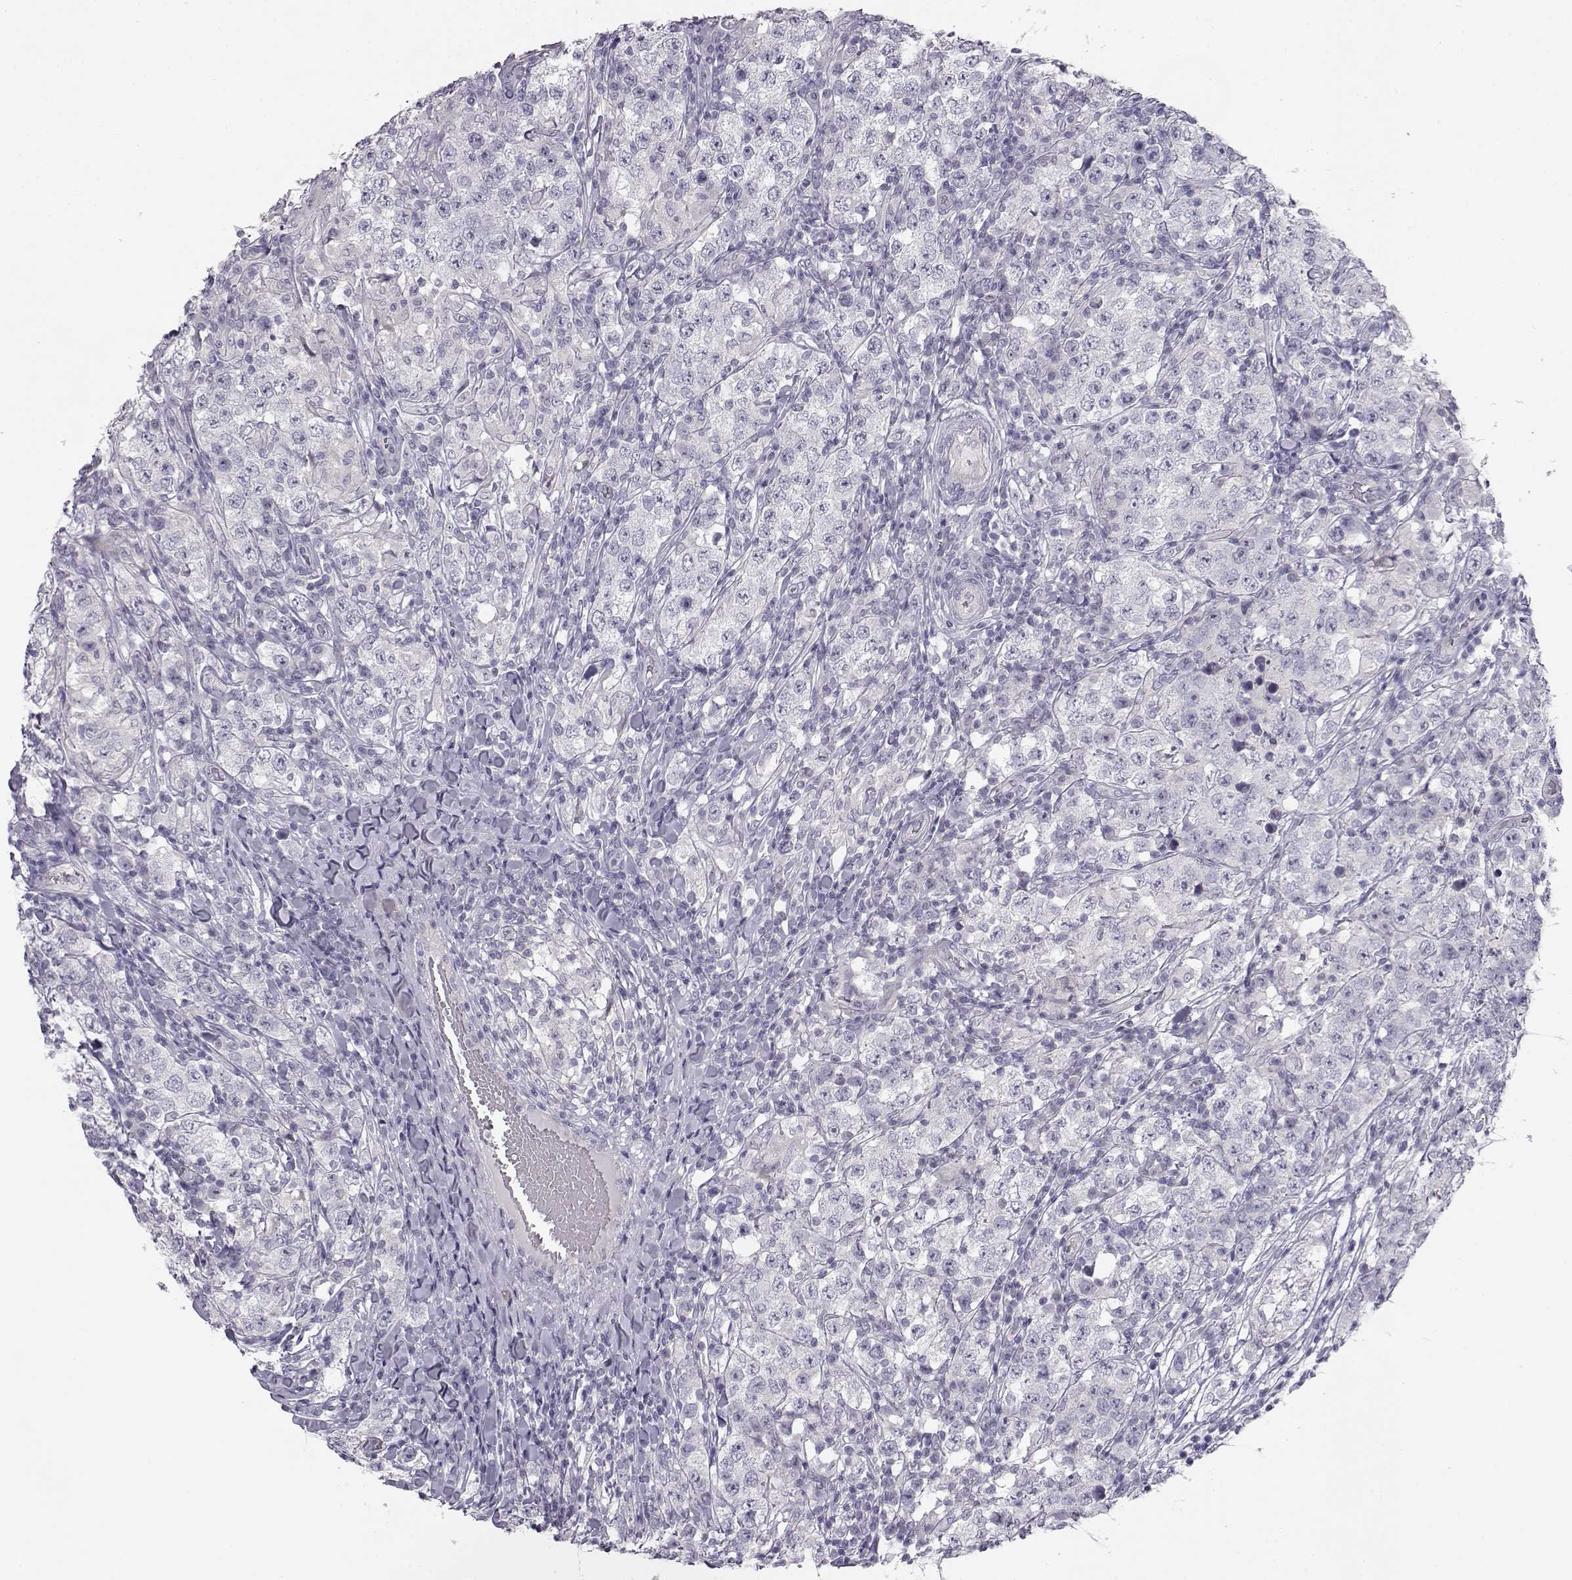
{"staining": {"intensity": "negative", "quantity": "none", "location": "none"}, "tissue": "testis cancer", "cell_type": "Tumor cells", "image_type": "cancer", "snomed": [{"axis": "morphology", "description": "Seminoma, NOS"}, {"axis": "morphology", "description": "Carcinoma, Embryonal, NOS"}, {"axis": "topography", "description": "Testis"}], "caption": "Tumor cells are negative for protein expression in human testis cancer. Nuclei are stained in blue.", "gene": "MYCBPAP", "patient": {"sex": "male", "age": 41}}